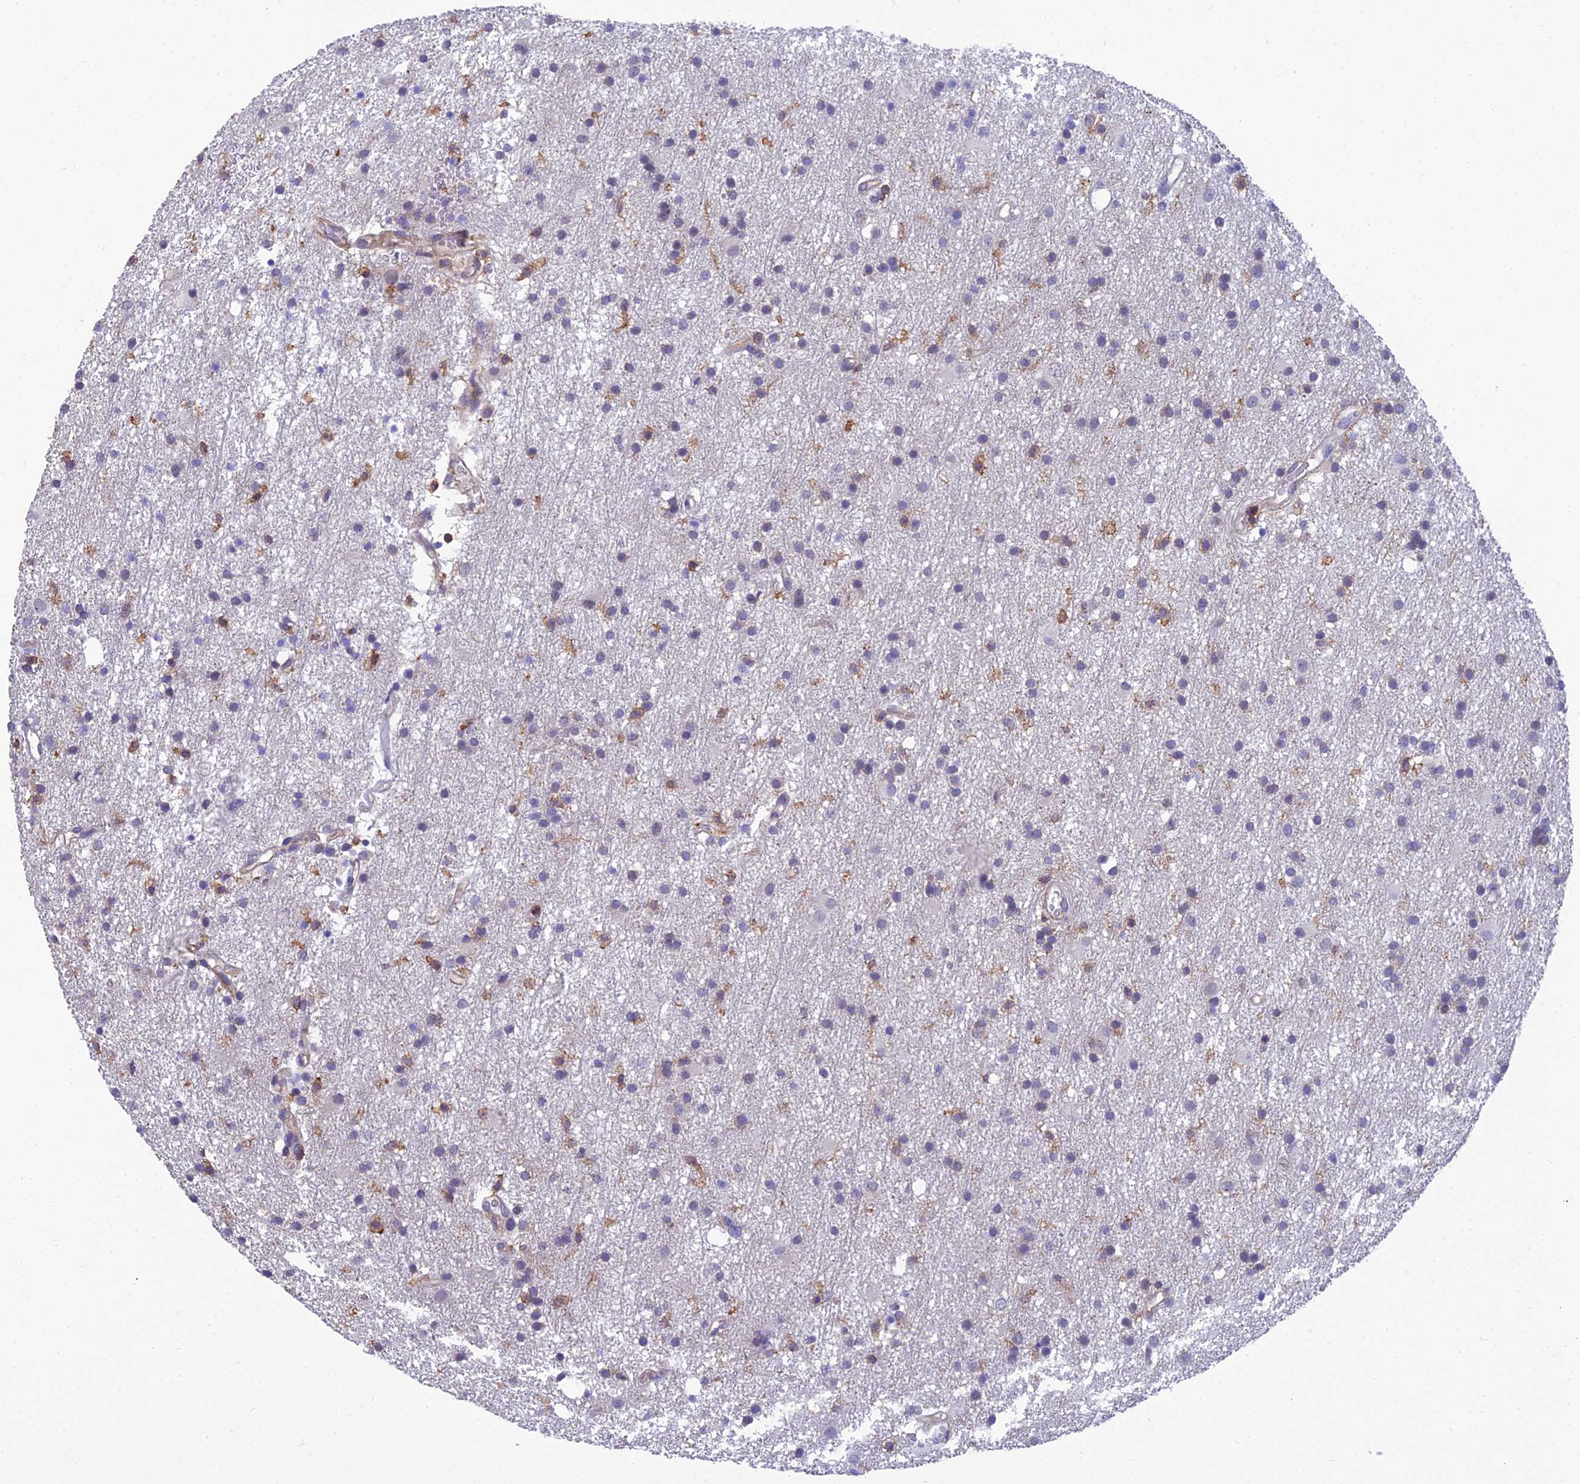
{"staining": {"intensity": "negative", "quantity": "none", "location": "none"}, "tissue": "glioma", "cell_type": "Tumor cells", "image_type": "cancer", "snomed": [{"axis": "morphology", "description": "Glioma, malignant, High grade"}, {"axis": "topography", "description": "Brain"}], "caption": "Glioma was stained to show a protein in brown. There is no significant positivity in tumor cells.", "gene": "PPP1R18", "patient": {"sex": "male", "age": 77}}